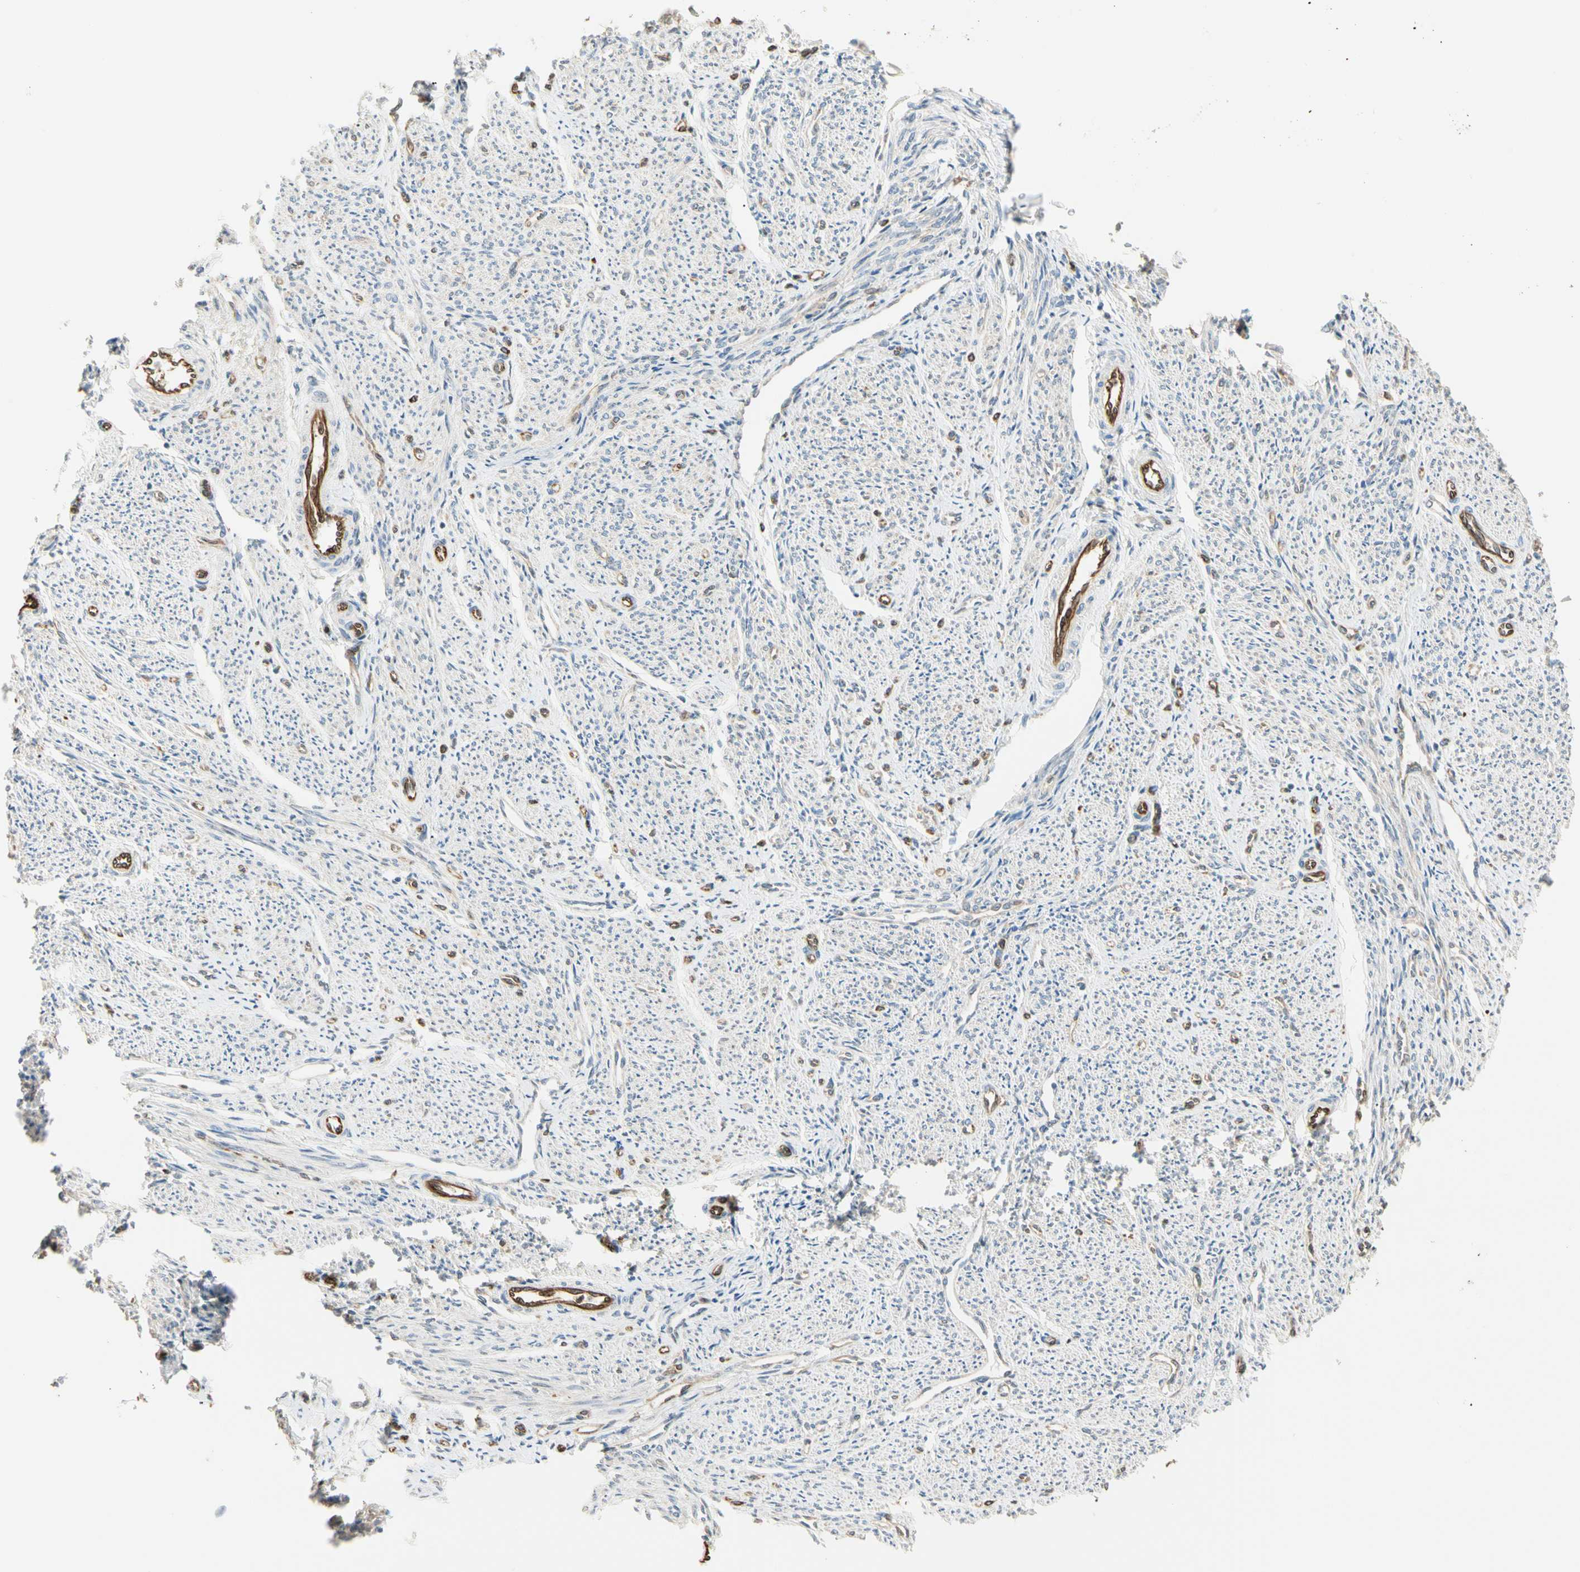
{"staining": {"intensity": "weak", "quantity": ">75%", "location": "cytoplasmic/membranous"}, "tissue": "smooth muscle", "cell_type": "Smooth muscle cells", "image_type": "normal", "snomed": [{"axis": "morphology", "description": "Normal tissue, NOS"}, {"axis": "topography", "description": "Smooth muscle"}], "caption": "Brown immunohistochemical staining in normal smooth muscle displays weak cytoplasmic/membranous expression in about >75% of smooth muscle cells. (Brightfield microscopy of DAB IHC at high magnification).", "gene": "LPCAT2", "patient": {"sex": "female", "age": 65}}